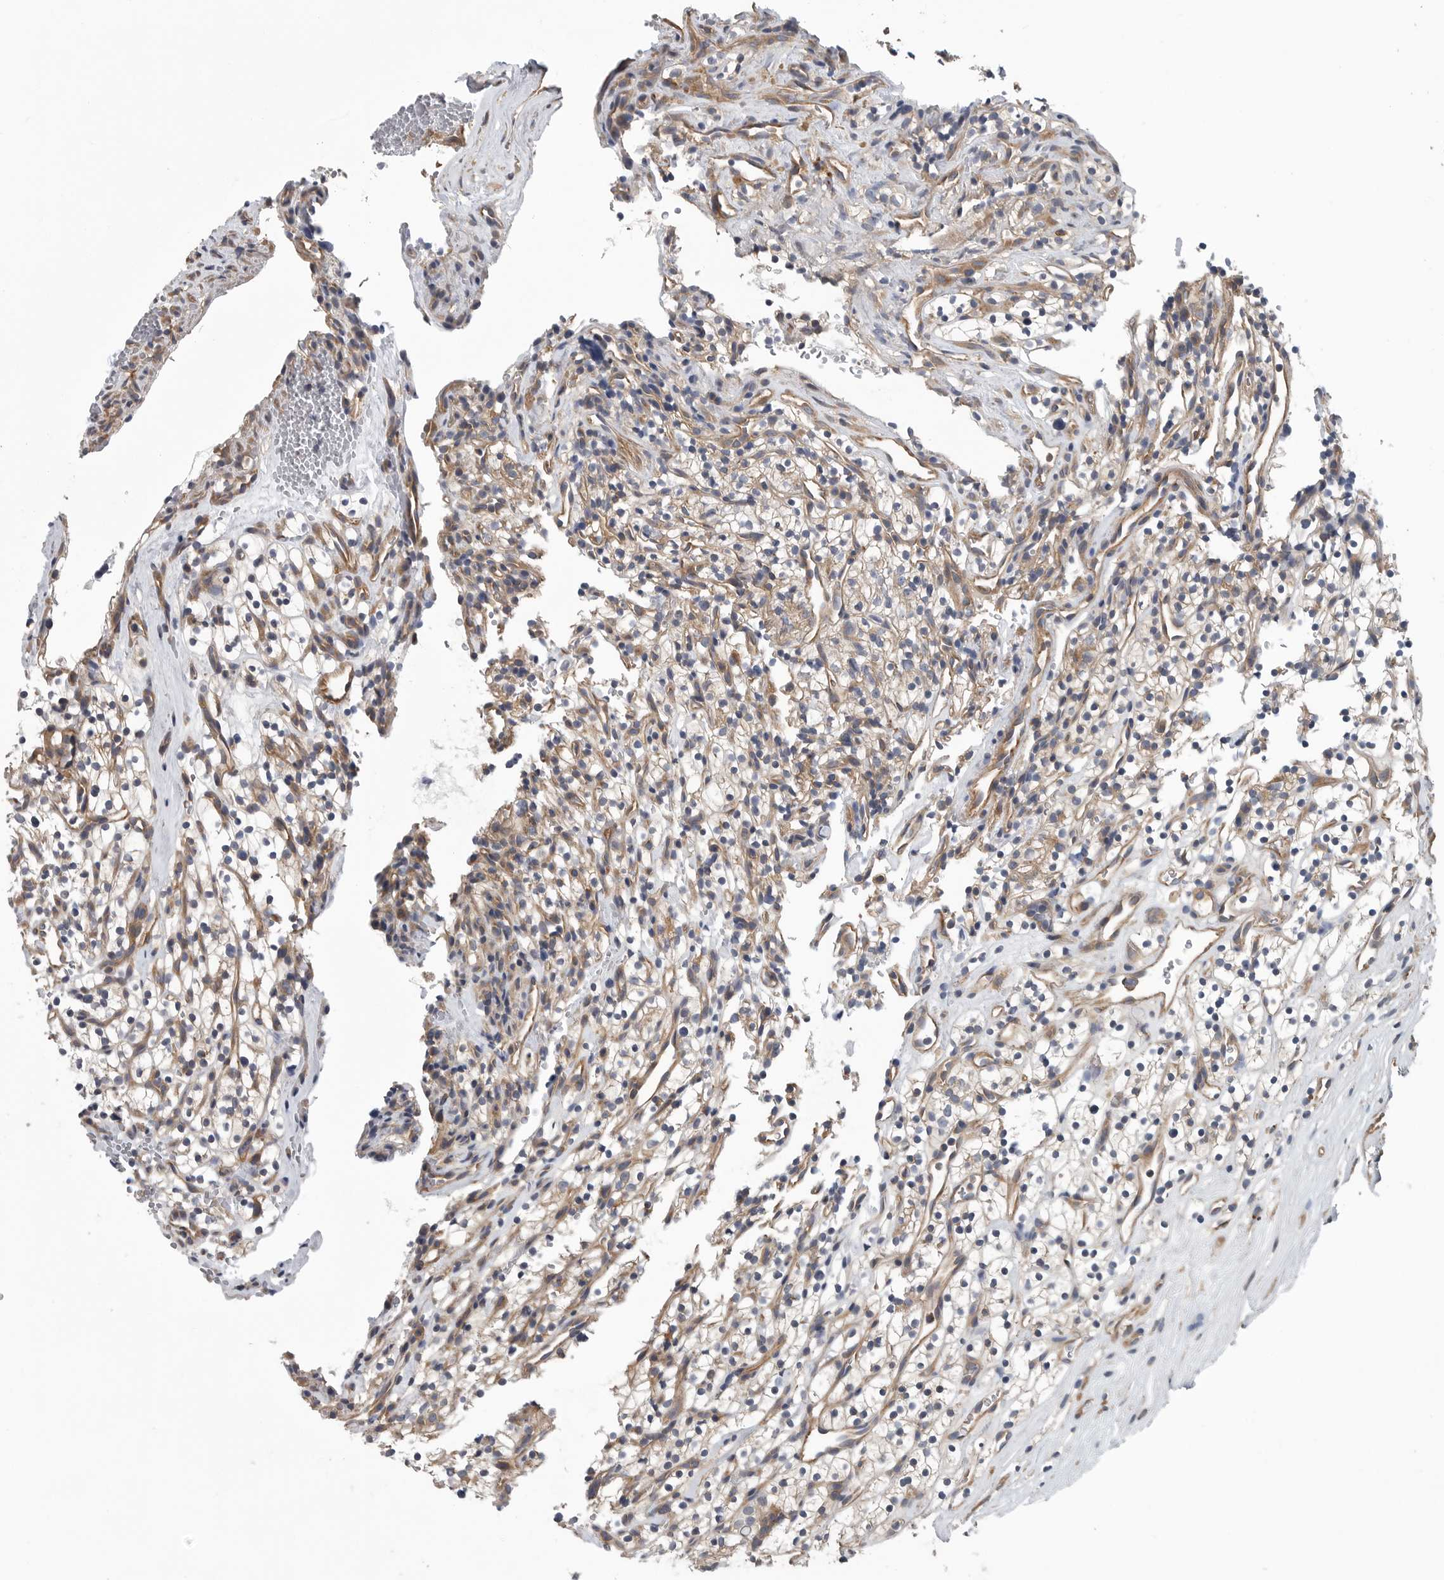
{"staining": {"intensity": "weak", "quantity": ">75%", "location": "cytoplasmic/membranous"}, "tissue": "renal cancer", "cell_type": "Tumor cells", "image_type": "cancer", "snomed": [{"axis": "morphology", "description": "Adenocarcinoma, NOS"}, {"axis": "topography", "description": "Kidney"}], "caption": "Tumor cells demonstrate low levels of weak cytoplasmic/membranous positivity in approximately >75% of cells in renal cancer (adenocarcinoma). Nuclei are stained in blue.", "gene": "OXR1", "patient": {"sex": "female", "age": 57}}